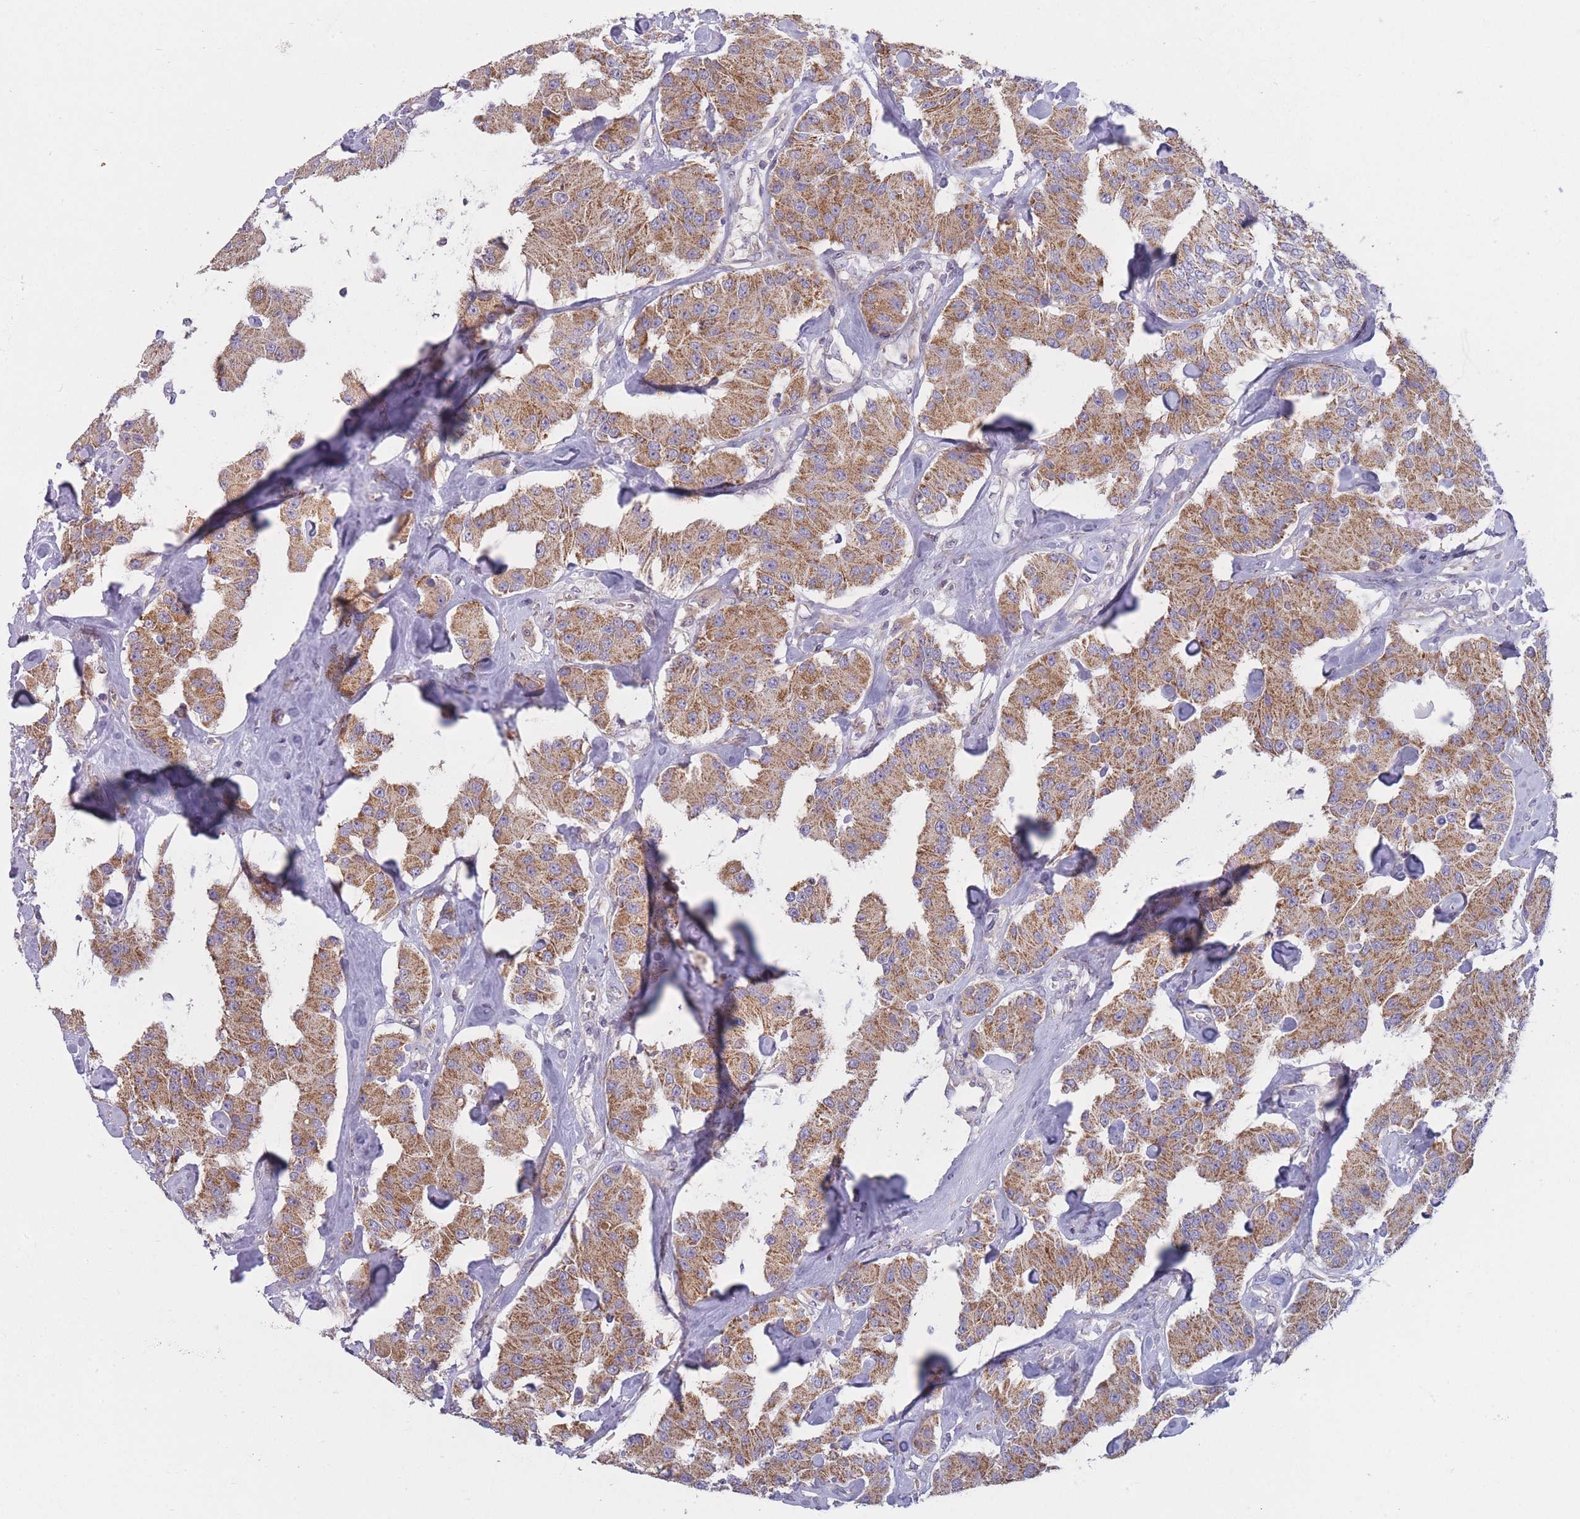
{"staining": {"intensity": "moderate", "quantity": ">75%", "location": "cytoplasmic/membranous"}, "tissue": "carcinoid", "cell_type": "Tumor cells", "image_type": "cancer", "snomed": [{"axis": "morphology", "description": "Carcinoid, malignant, NOS"}, {"axis": "topography", "description": "Pancreas"}], "caption": "A micrograph of human carcinoid stained for a protein exhibits moderate cytoplasmic/membranous brown staining in tumor cells.", "gene": "MRPS18C", "patient": {"sex": "male", "age": 41}}